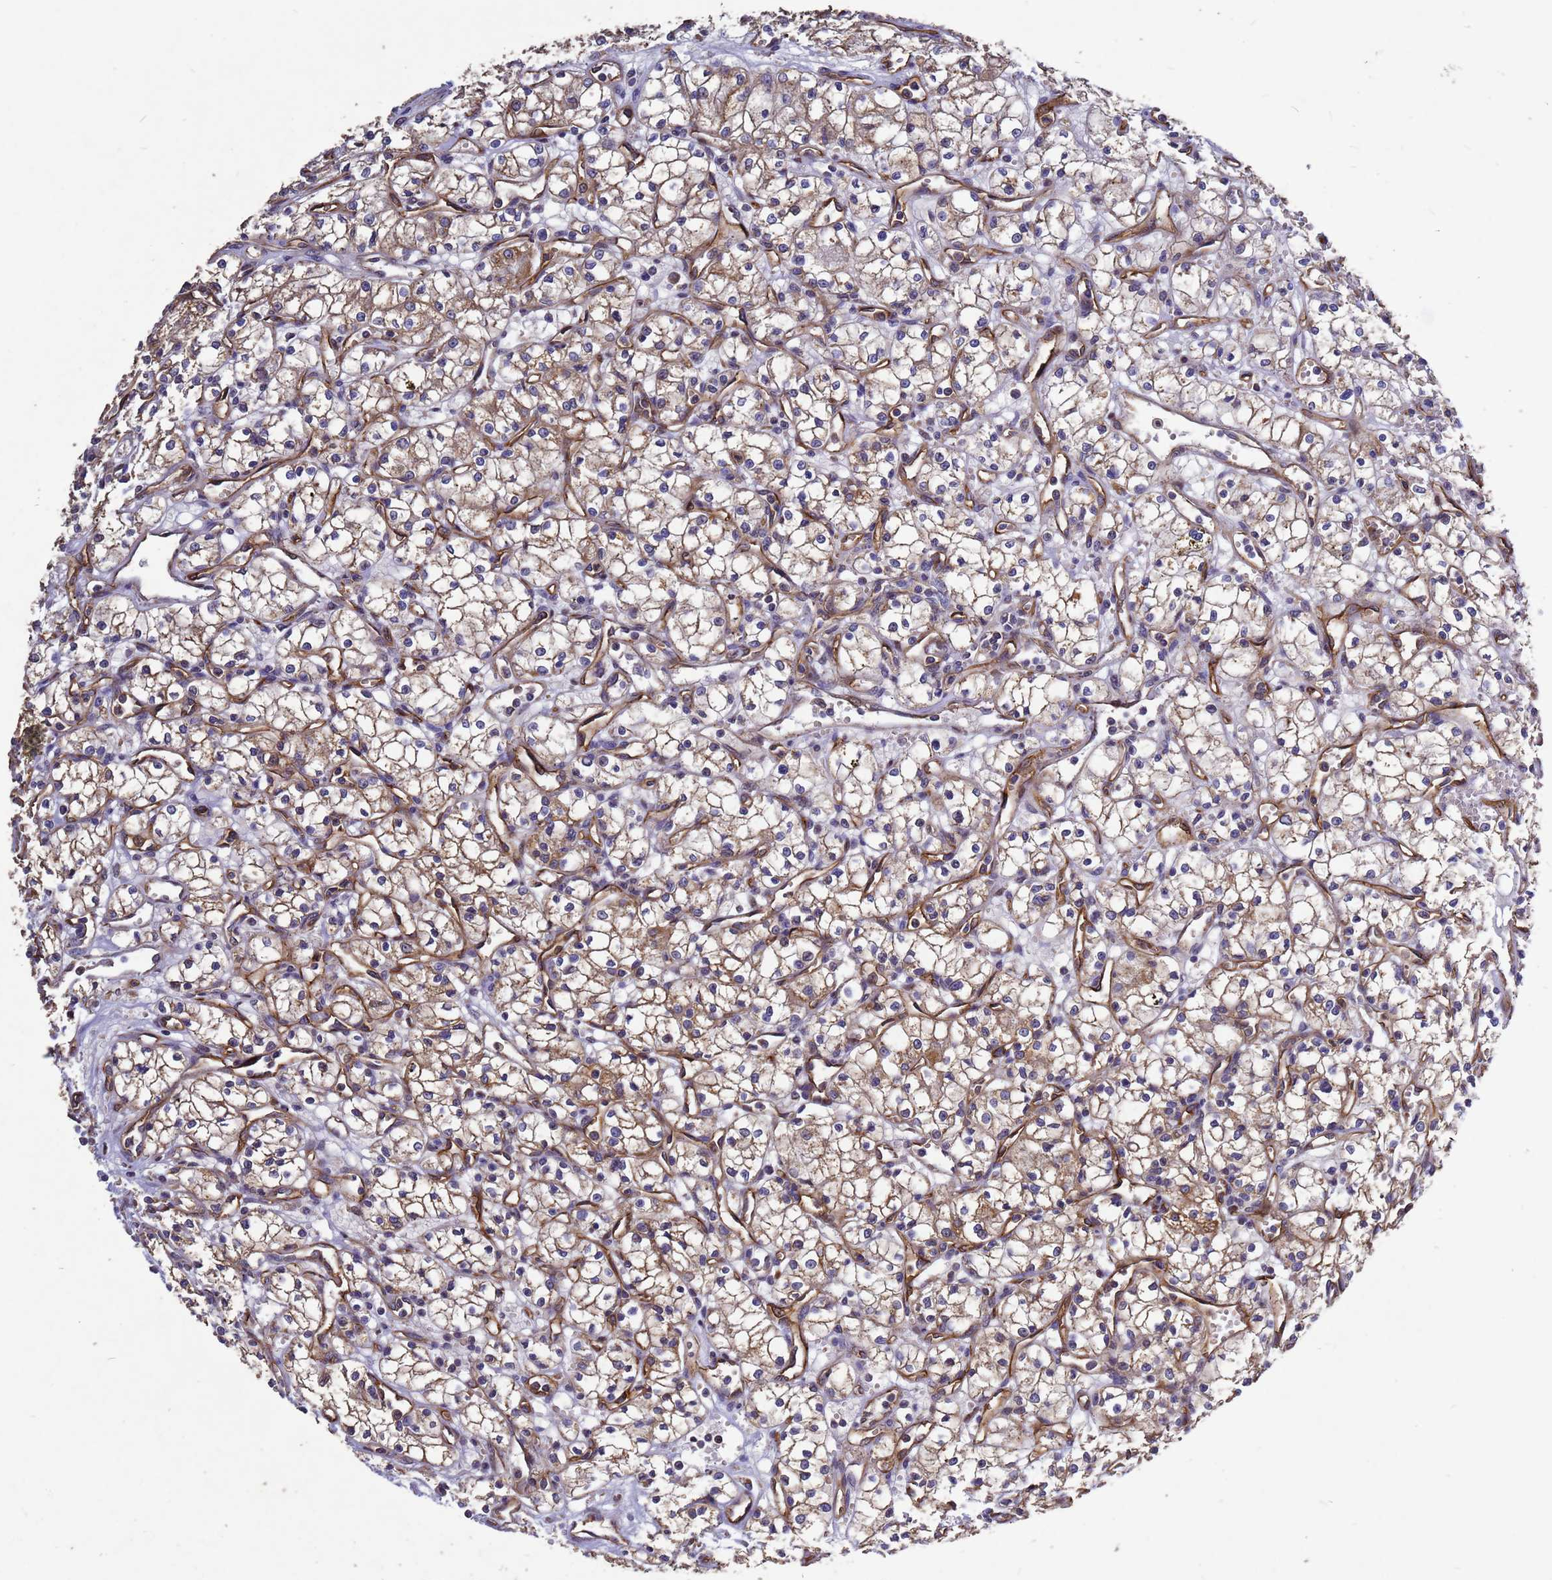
{"staining": {"intensity": "moderate", "quantity": ">75%", "location": "cytoplasmic/membranous"}, "tissue": "renal cancer", "cell_type": "Tumor cells", "image_type": "cancer", "snomed": [{"axis": "morphology", "description": "Adenocarcinoma, NOS"}, {"axis": "topography", "description": "Kidney"}], "caption": "Adenocarcinoma (renal) stained for a protein reveals moderate cytoplasmic/membranous positivity in tumor cells.", "gene": "RSPRY1", "patient": {"sex": "male", "age": 59}}